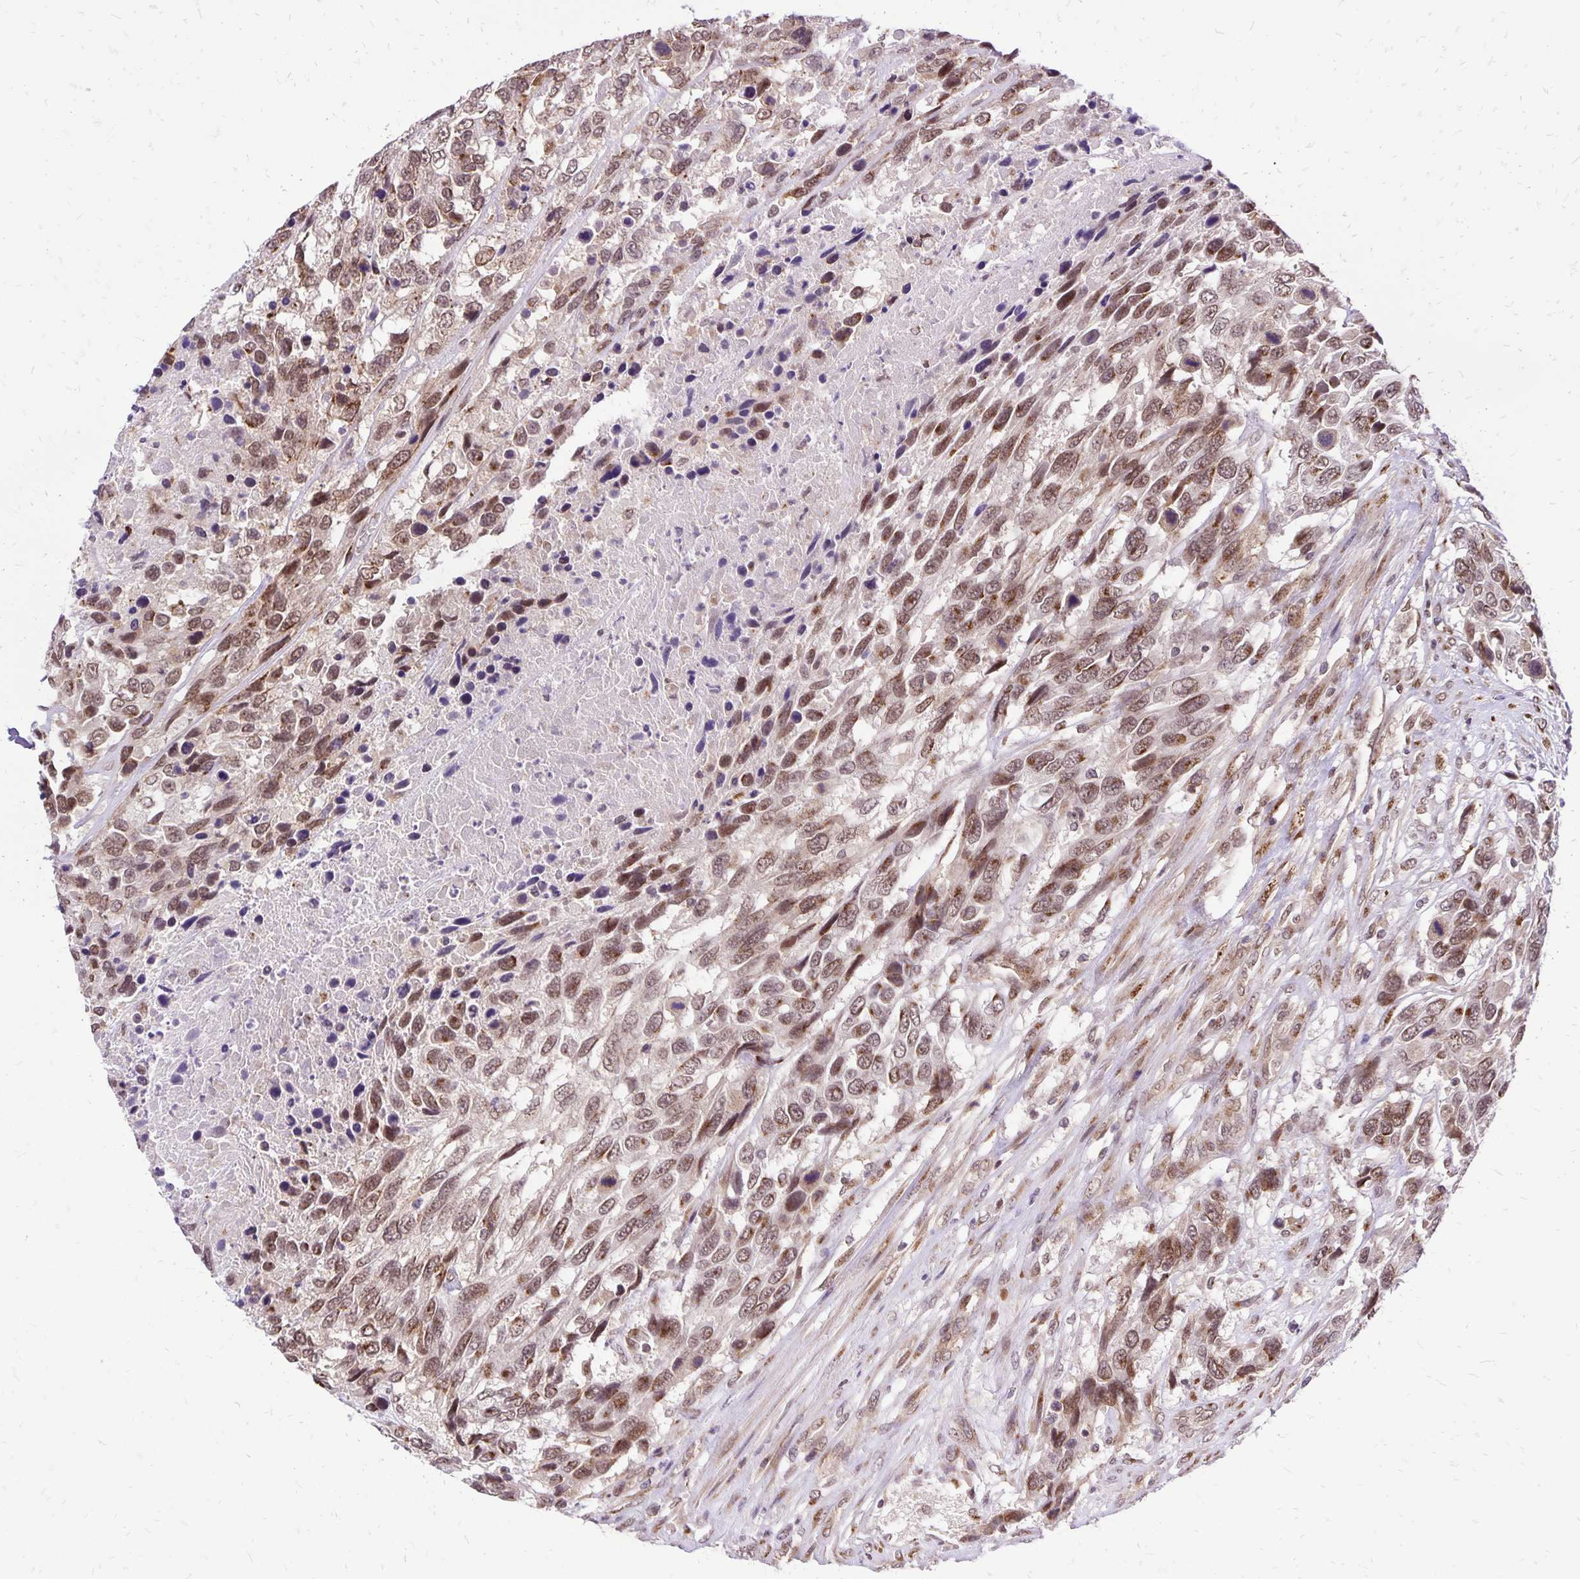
{"staining": {"intensity": "moderate", "quantity": ">75%", "location": "nuclear"}, "tissue": "urothelial cancer", "cell_type": "Tumor cells", "image_type": "cancer", "snomed": [{"axis": "morphology", "description": "Urothelial carcinoma, High grade"}, {"axis": "topography", "description": "Urinary bladder"}], "caption": "An image of high-grade urothelial carcinoma stained for a protein displays moderate nuclear brown staining in tumor cells.", "gene": "GOLGA5", "patient": {"sex": "female", "age": 70}}